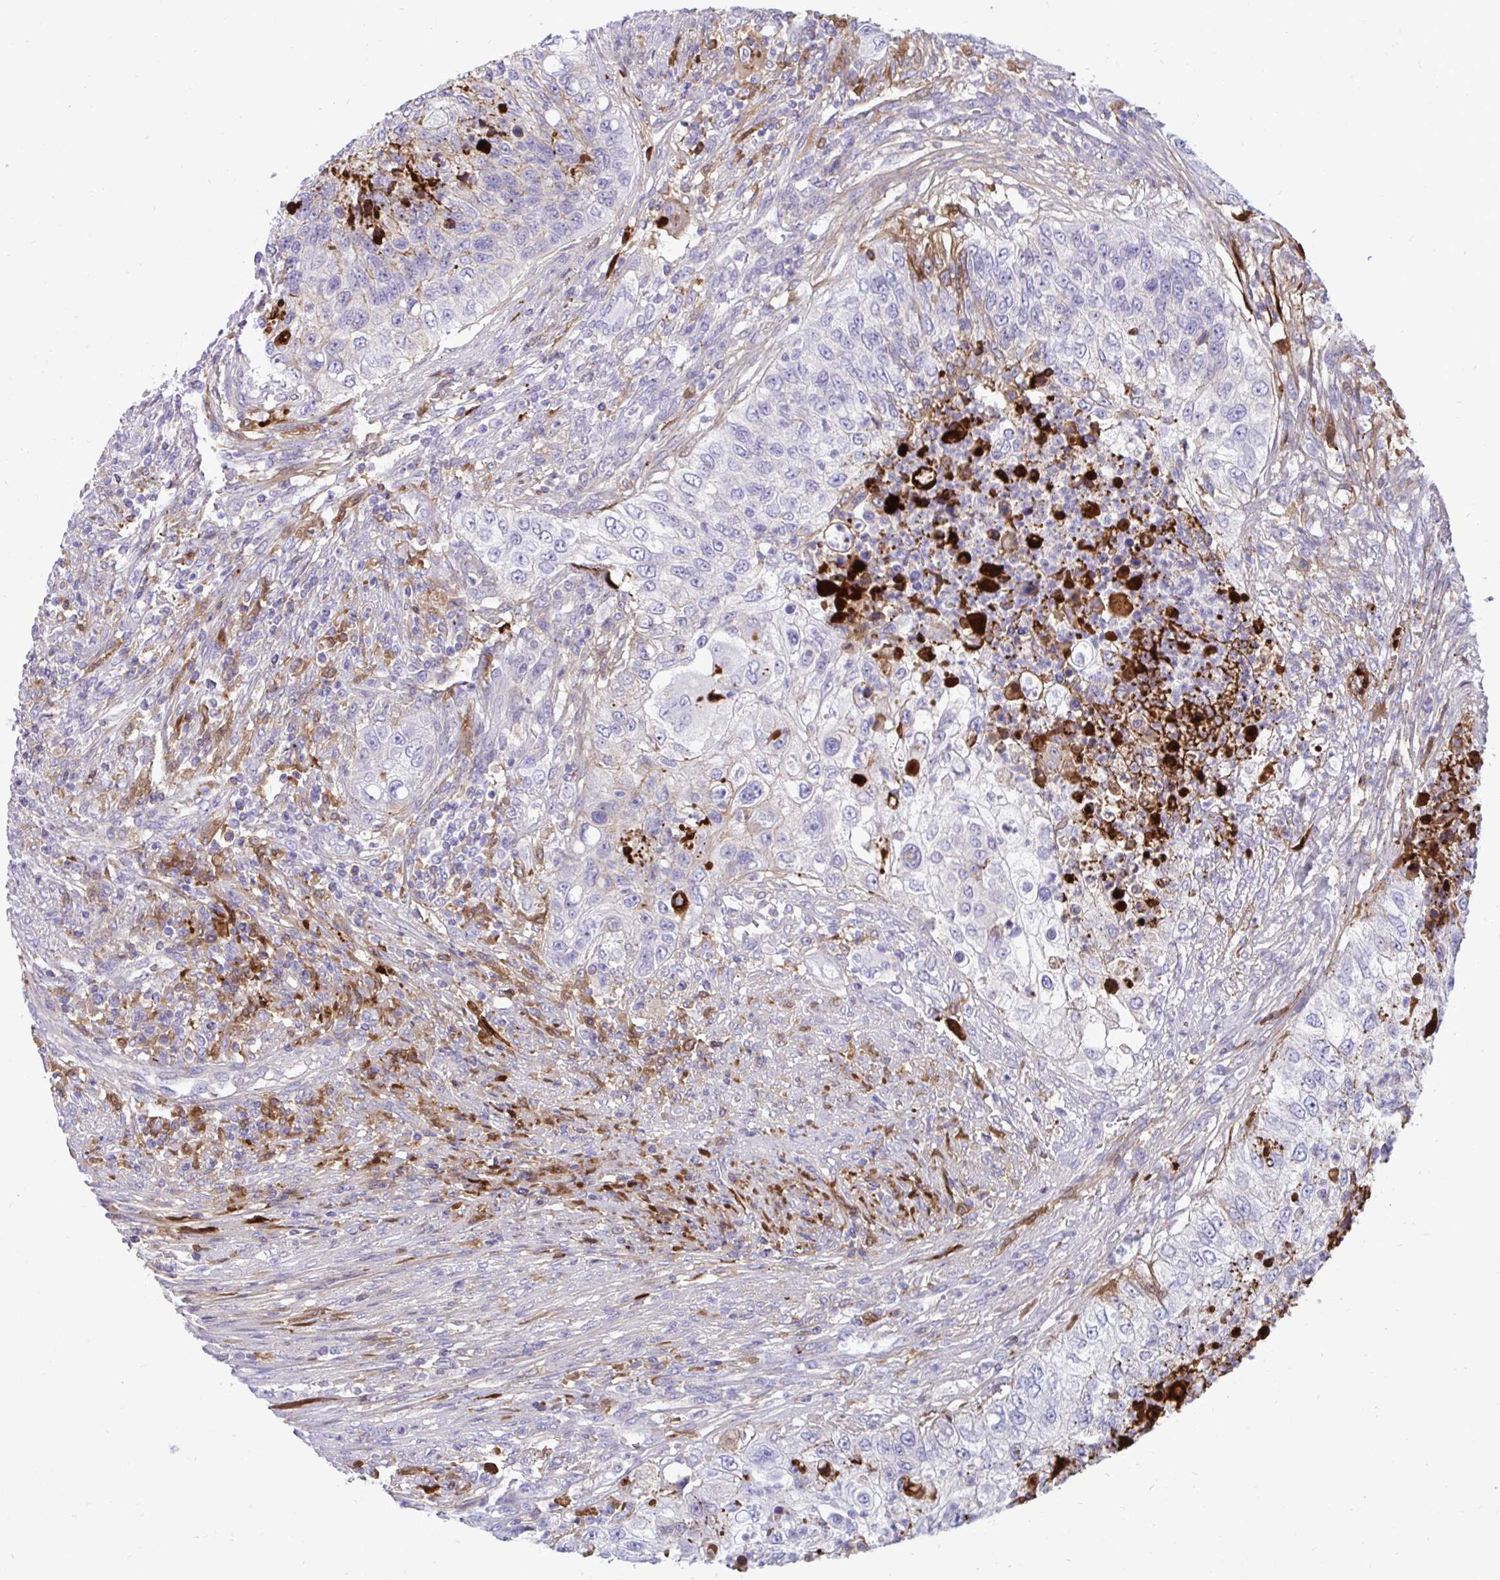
{"staining": {"intensity": "negative", "quantity": "none", "location": "none"}, "tissue": "urothelial cancer", "cell_type": "Tumor cells", "image_type": "cancer", "snomed": [{"axis": "morphology", "description": "Urothelial carcinoma, High grade"}, {"axis": "topography", "description": "Urinary bladder"}], "caption": "There is no significant staining in tumor cells of urothelial cancer. (DAB (3,3'-diaminobenzidine) IHC, high magnification).", "gene": "F2", "patient": {"sex": "female", "age": 60}}